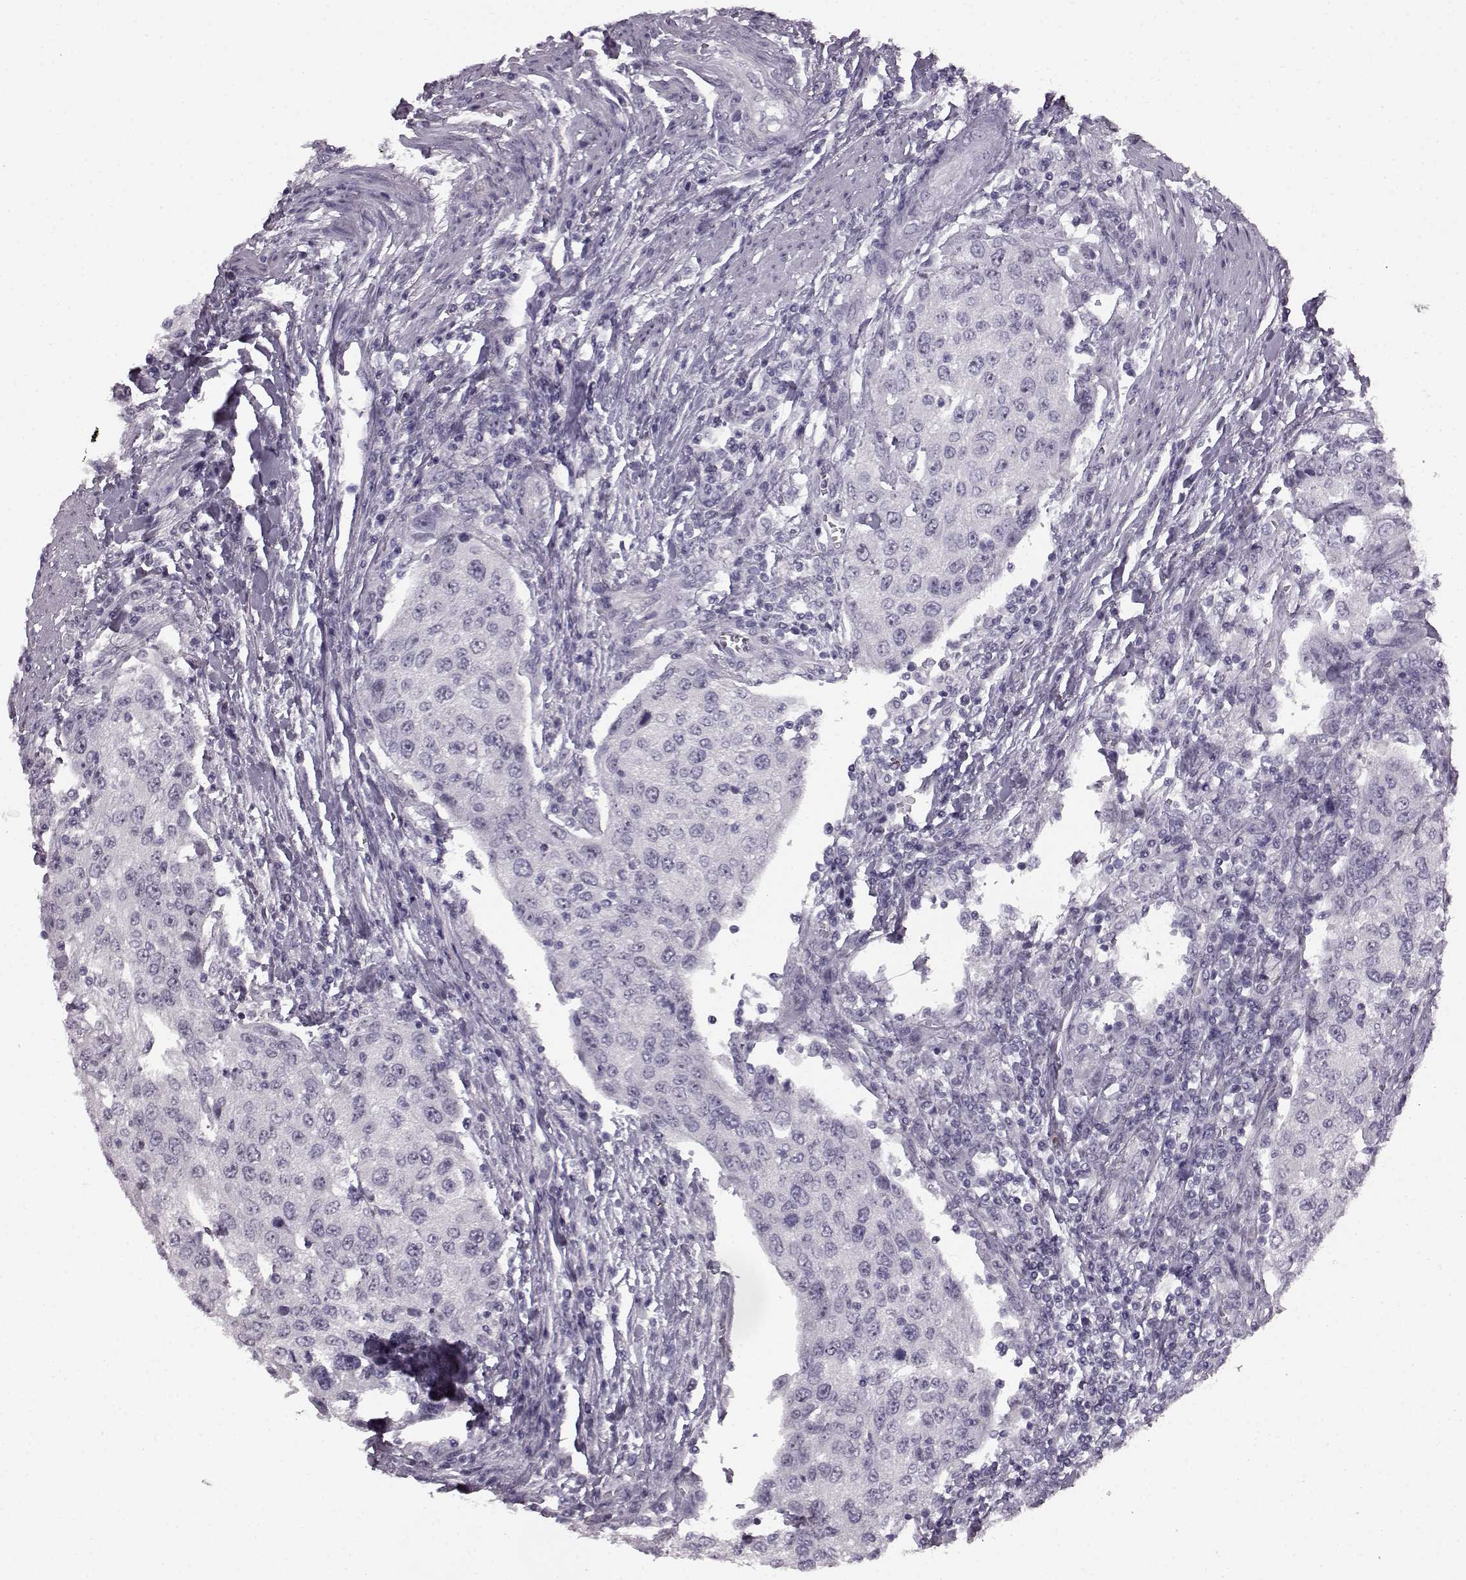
{"staining": {"intensity": "negative", "quantity": "none", "location": "none"}, "tissue": "urothelial cancer", "cell_type": "Tumor cells", "image_type": "cancer", "snomed": [{"axis": "morphology", "description": "Urothelial carcinoma, High grade"}, {"axis": "topography", "description": "Urinary bladder"}], "caption": "Immunohistochemistry (IHC) of human urothelial cancer shows no positivity in tumor cells. (DAB IHC visualized using brightfield microscopy, high magnification).", "gene": "PRPH2", "patient": {"sex": "female", "age": 78}}